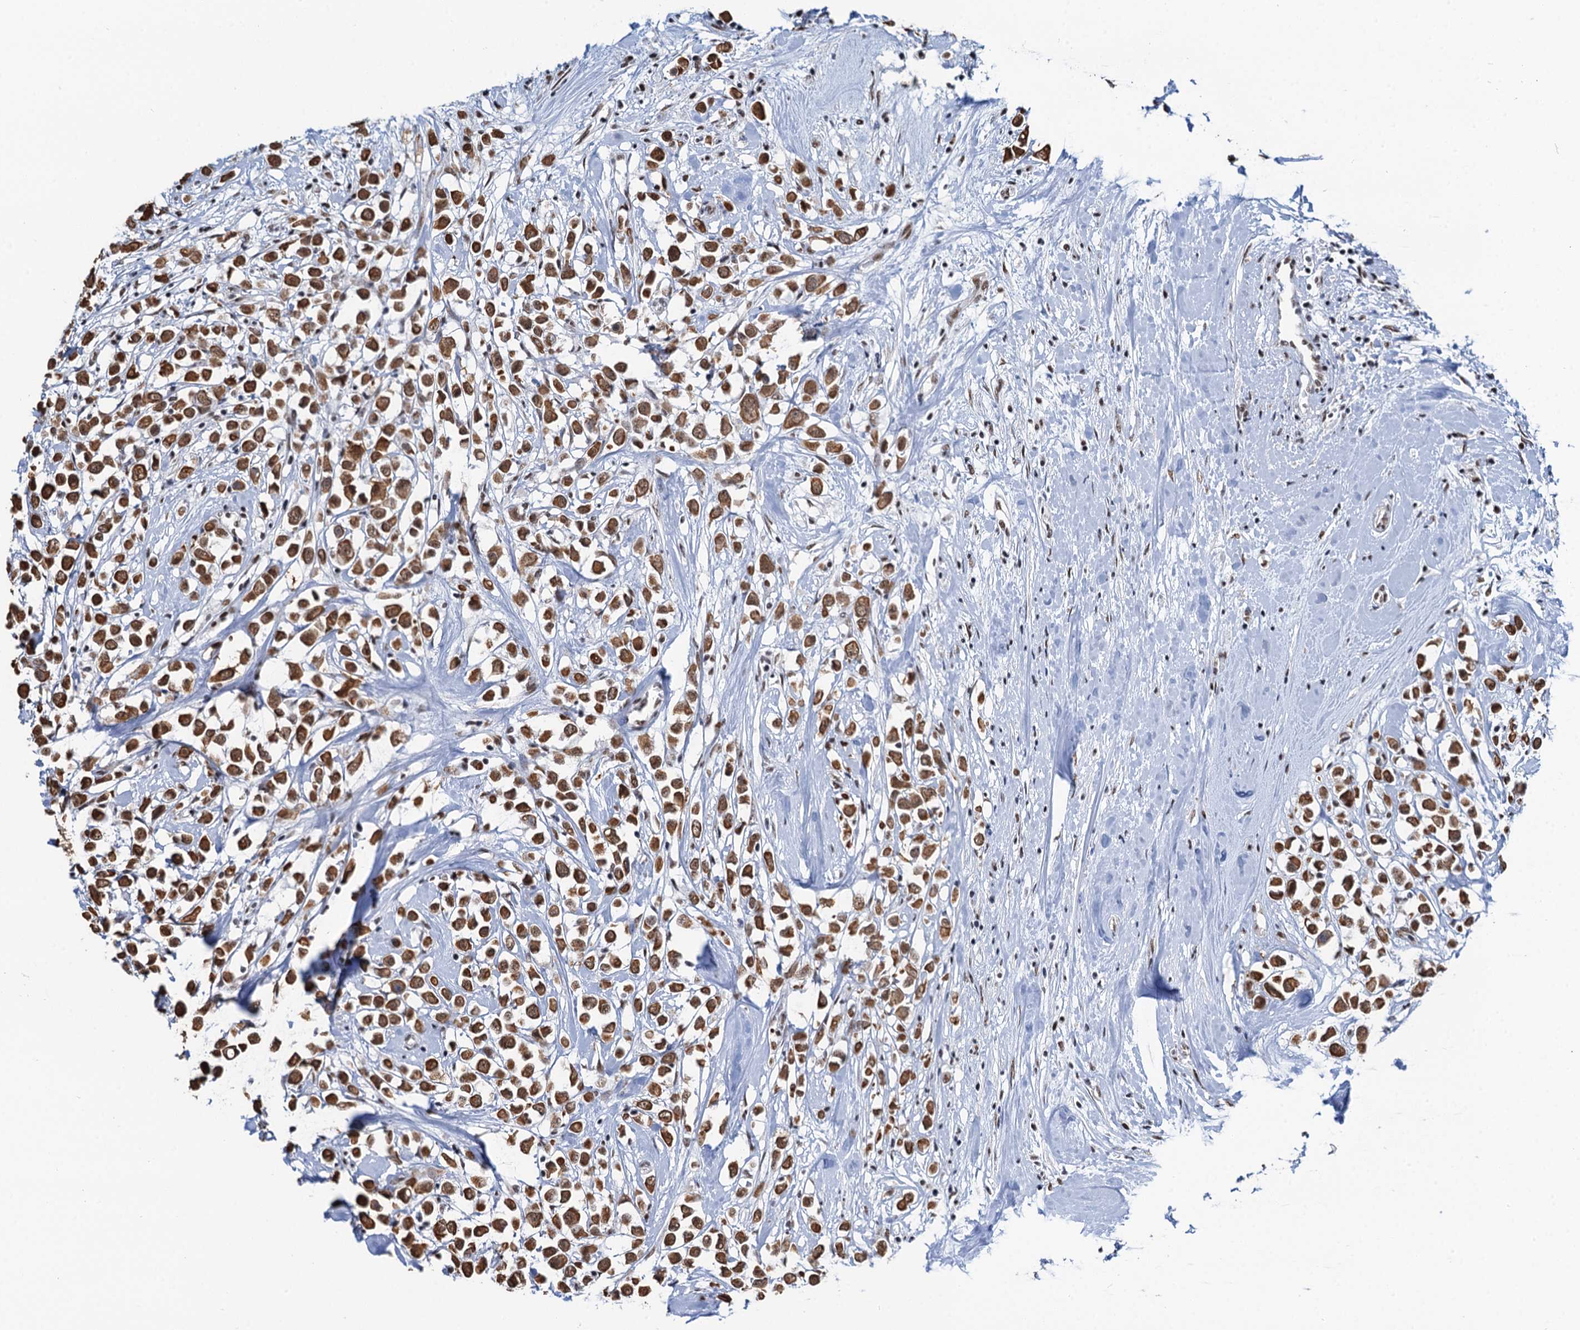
{"staining": {"intensity": "moderate", "quantity": ">75%", "location": "cytoplasmic/membranous,nuclear"}, "tissue": "breast cancer", "cell_type": "Tumor cells", "image_type": "cancer", "snomed": [{"axis": "morphology", "description": "Duct carcinoma"}, {"axis": "topography", "description": "Breast"}], "caption": "DAB (3,3'-diaminobenzidine) immunohistochemical staining of human breast invasive ductal carcinoma shows moderate cytoplasmic/membranous and nuclear protein expression in about >75% of tumor cells. (DAB = brown stain, brightfield microscopy at high magnification).", "gene": "ZNF609", "patient": {"sex": "female", "age": 87}}